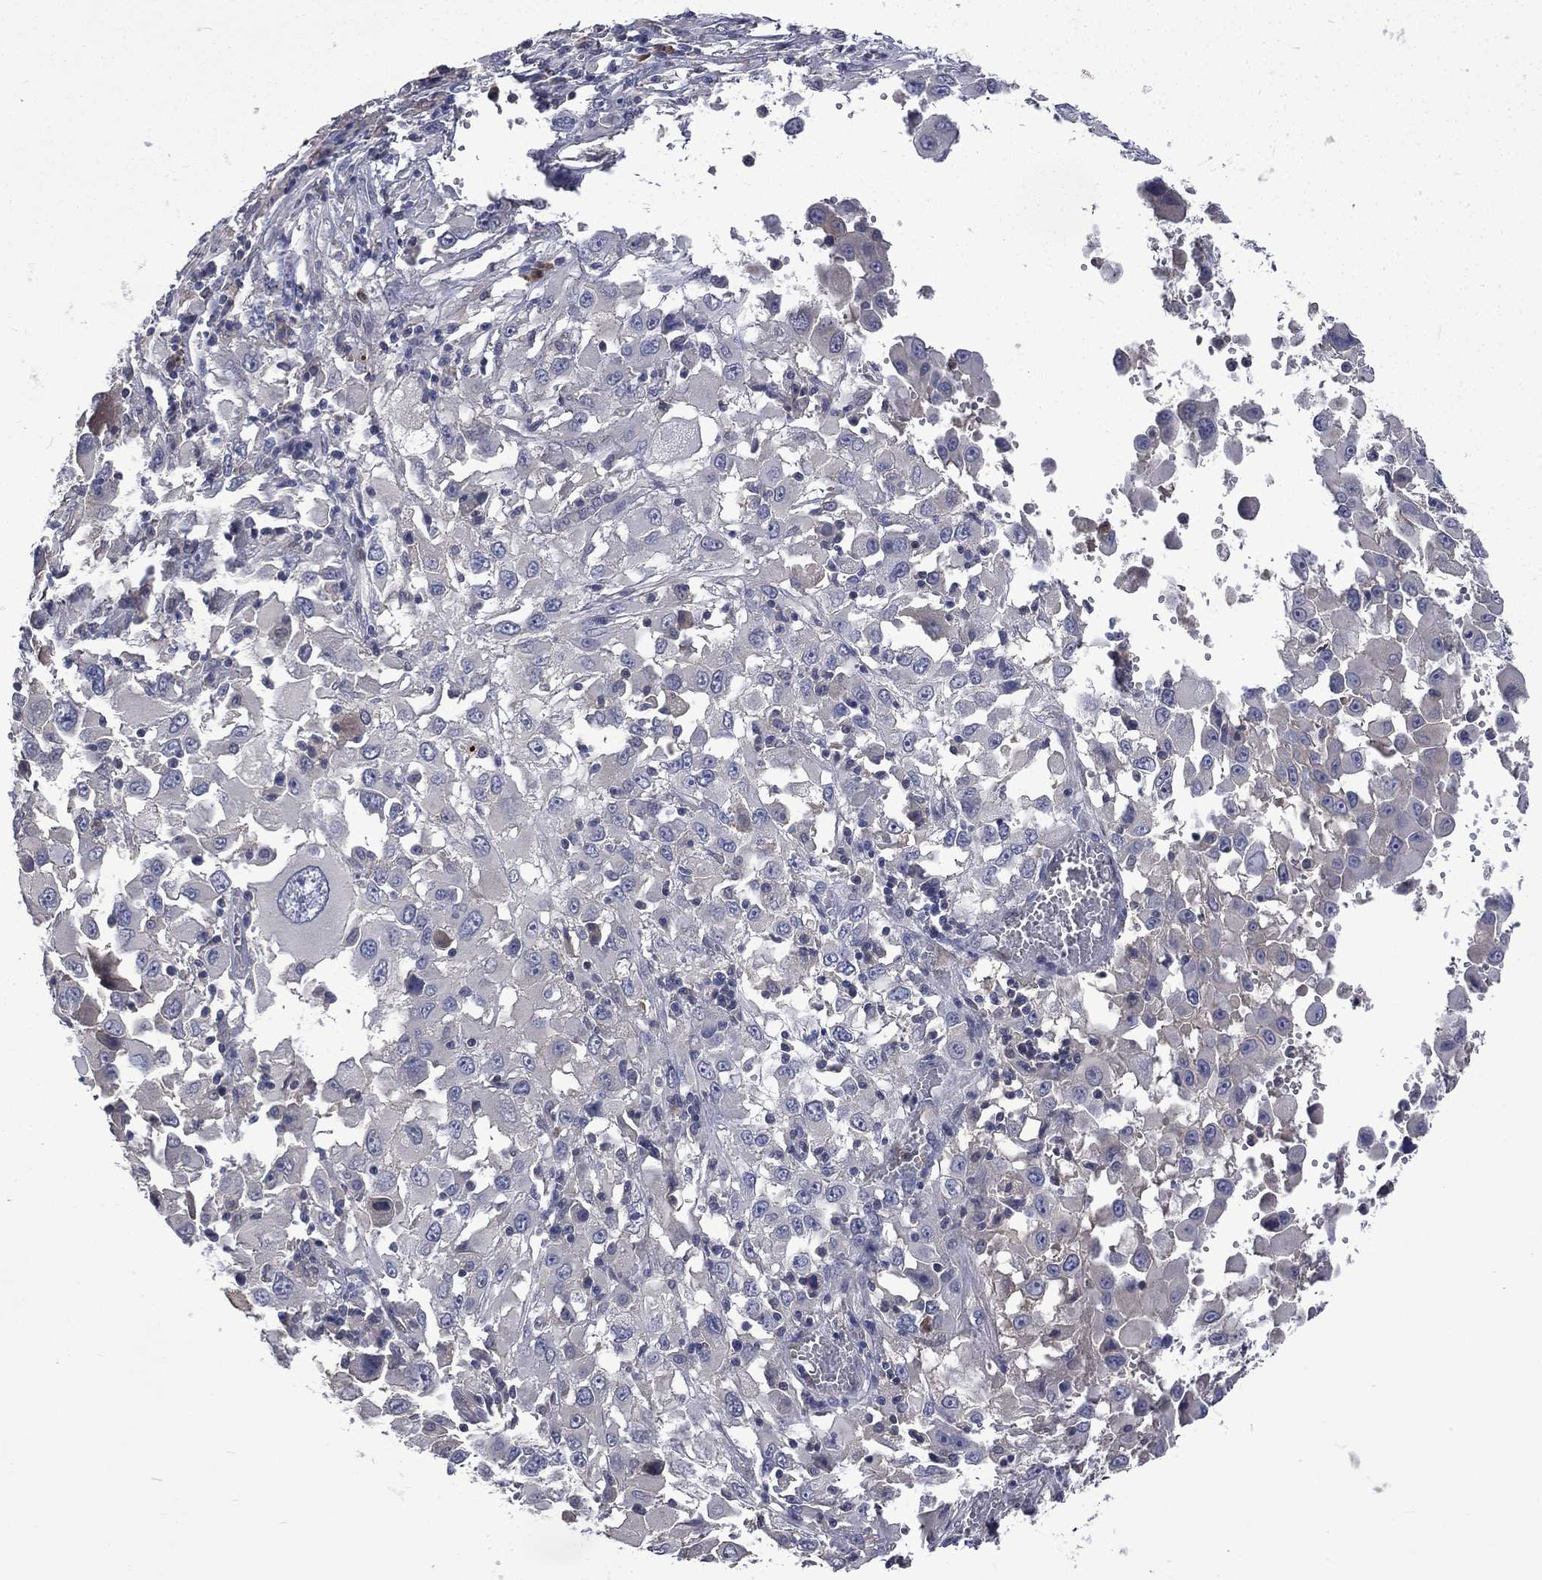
{"staining": {"intensity": "negative", "quantity": "none", "location": "none"}, "tissue": "melanoma", "cell_type": "Tumor cells", "image_type": "cancer", "snomed": [{"axis": "morphology", "description": "Malignant melanoma, Metastatic site"}, {"axis": "topography", "description": "Soft tissue"}], "caption": "IHC of human malignant melanoma (metastatic site) displays no positivity in tumor cells. Nuclei are stained in blue.", "gene": "CA12", "patient": {"sex": "male", "age": 50}}